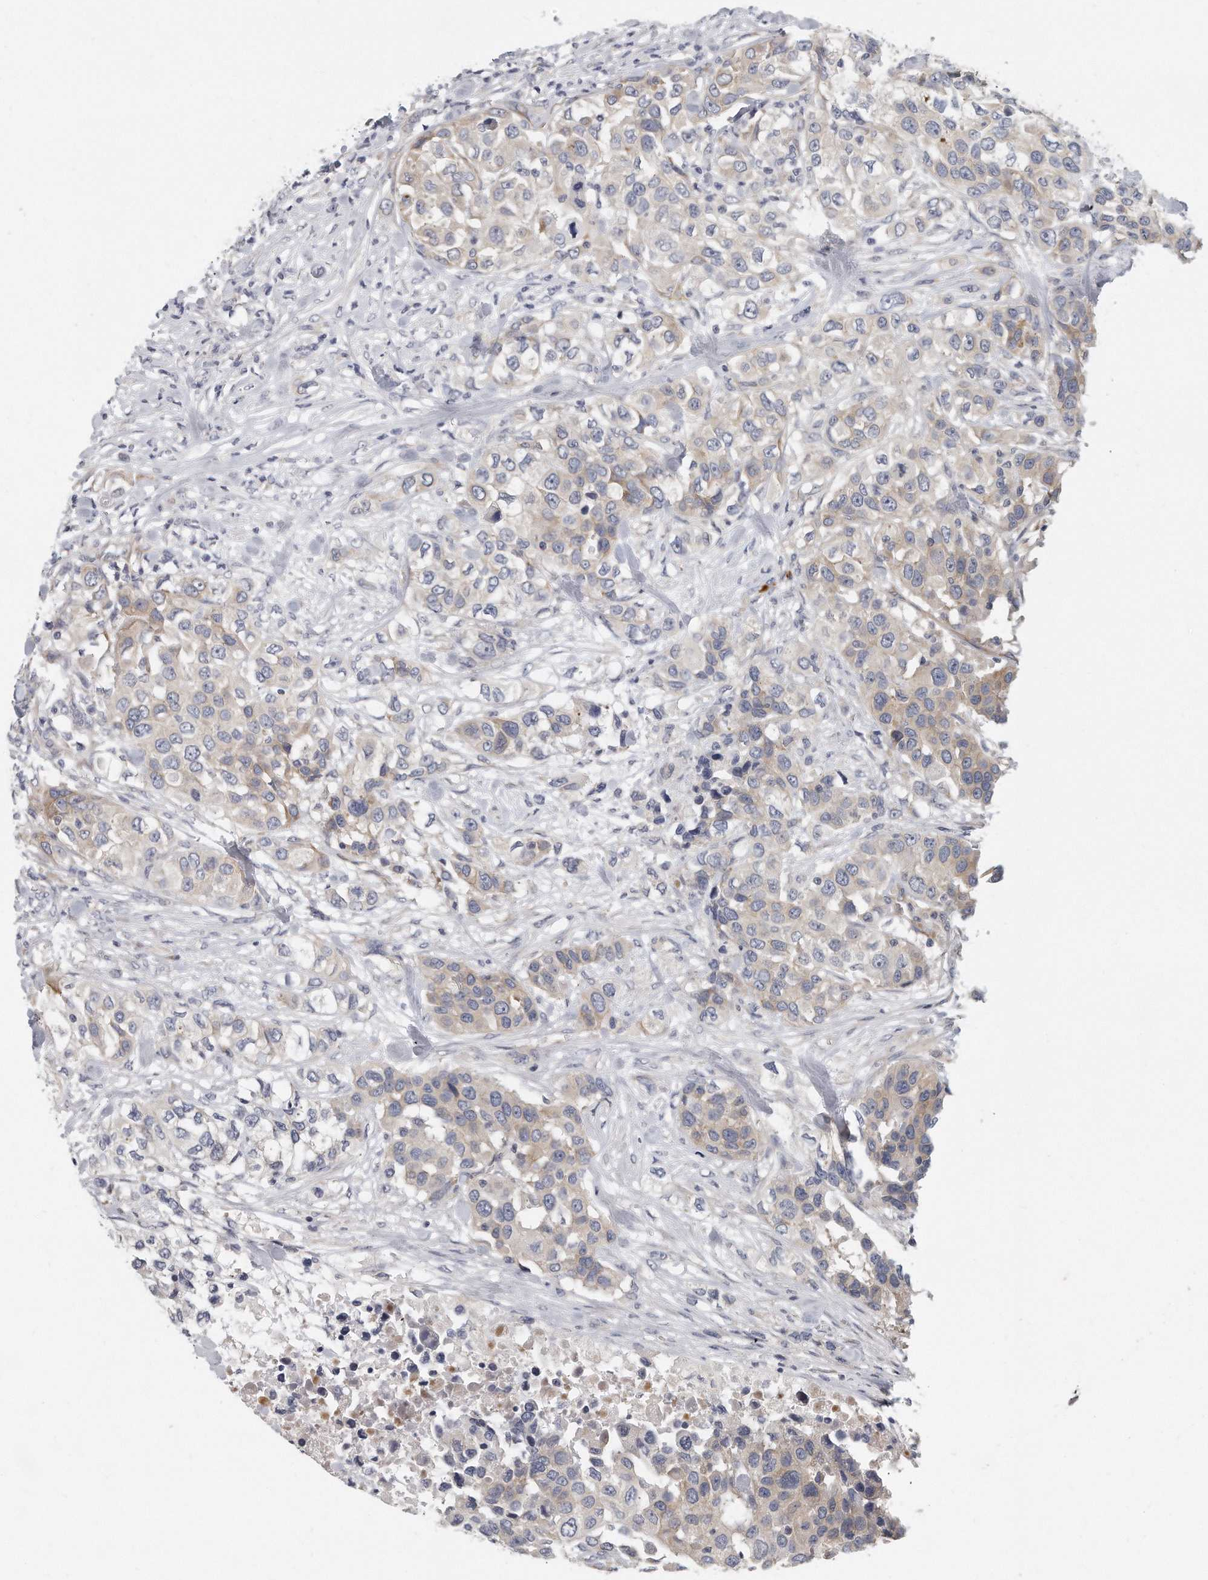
{"staining": {"intensity": "weak", "quantity": "25%-75%", "location": "cytoplasmic/membranous"}, "tissue": "urothelial cancer", "cell_type": "Tumor cells", "image_type": "cancer", "snomed": [{"axis": "morphology", "description": "Urothelial carcinoma, High grade"}, {"axis": "topography", "description": "Urinary bladder"}], "caption": "Urothelial cancer stained with immunohistochemistry demonstrates weak cytoplasmic/membranous staining in approximately 25%-75% of tumor cells.", "gene": "PLEKHA6", "patient": {"sex": "female", "age": 80}}